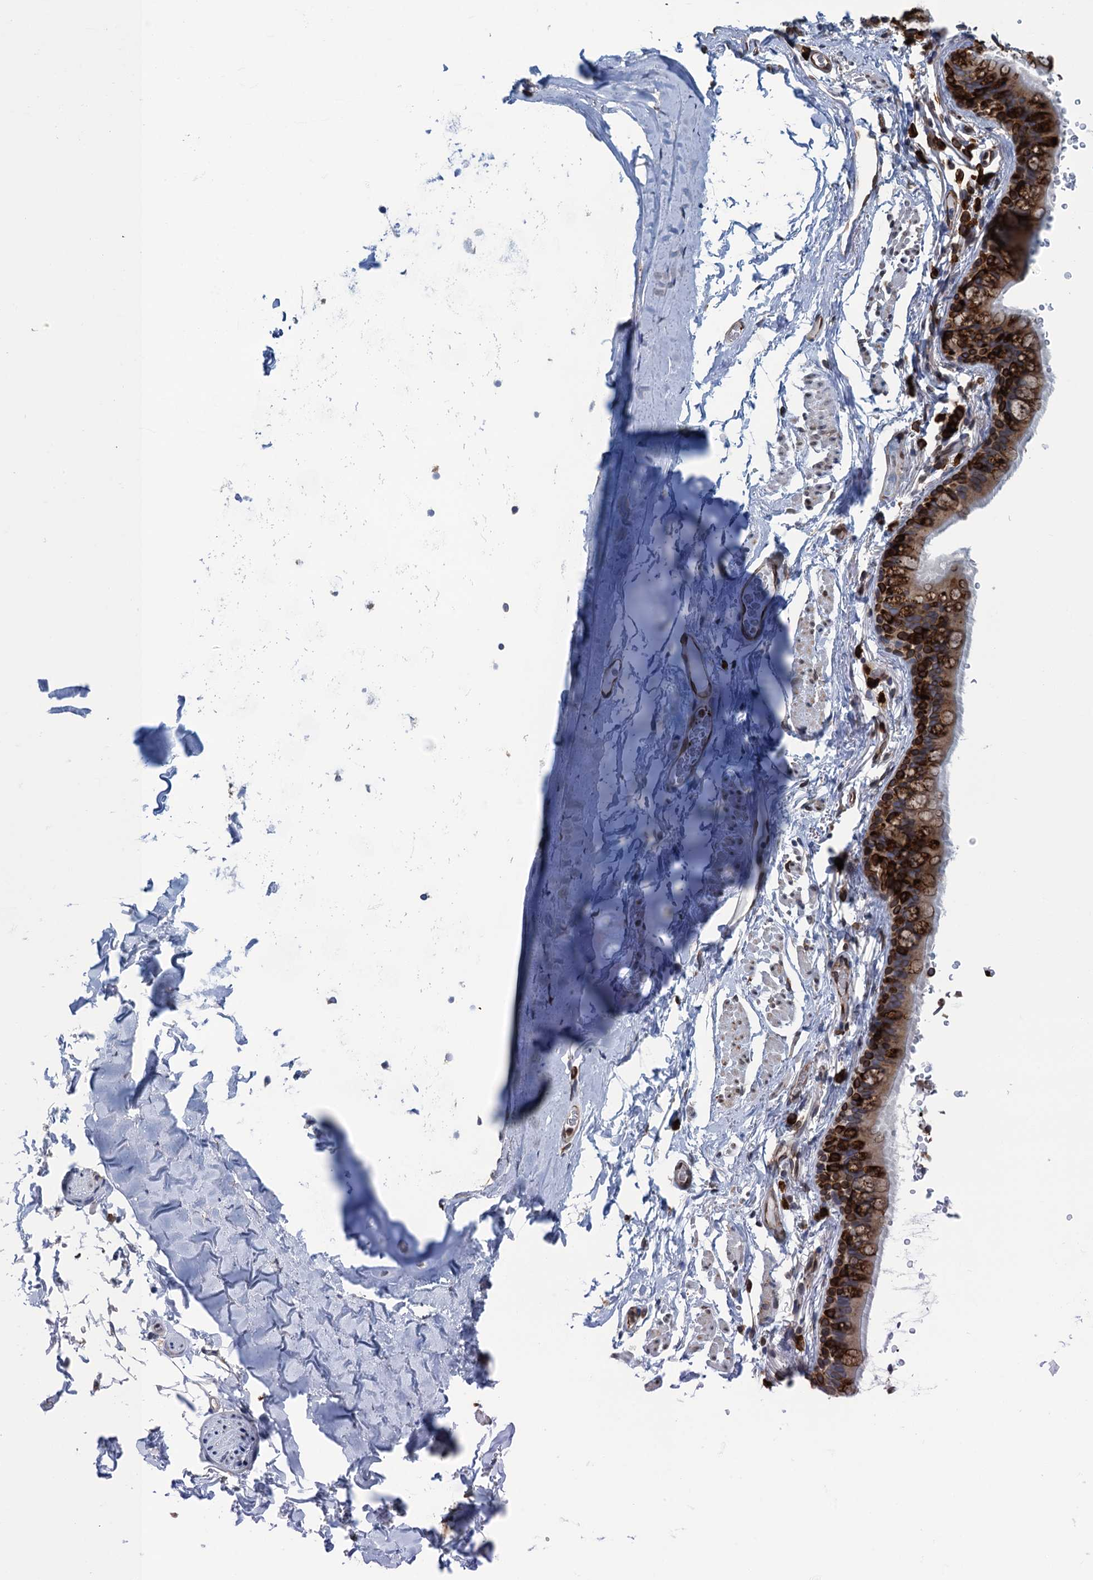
{"staining": {"intensity": "moderate", "quantity": "25%-75%", "location": "cytoplasmic/membranous"}, "tissue": "adipose tissue", "cell_type": "Adipocytes", "image_type": "normal", "snomed": [{"axis": "morphology", "description": "Normal tissue, NOS"}, {"axis": "topography", "description": "Lymph node"}, {"axis": "topography", "description": "Bronchus"}], "caption": "The image reveals staining of normal adipose tissue, revealing moderate cytoplasmic/membranous protein positivity (brown color) within adipocytes. (Stains: DAB in brown, nuclei in blue, Microscopy: brightfield microscopy at high magnification).", "gene": "TMEM205", "patient": {"sex": "male", "age": 63}}